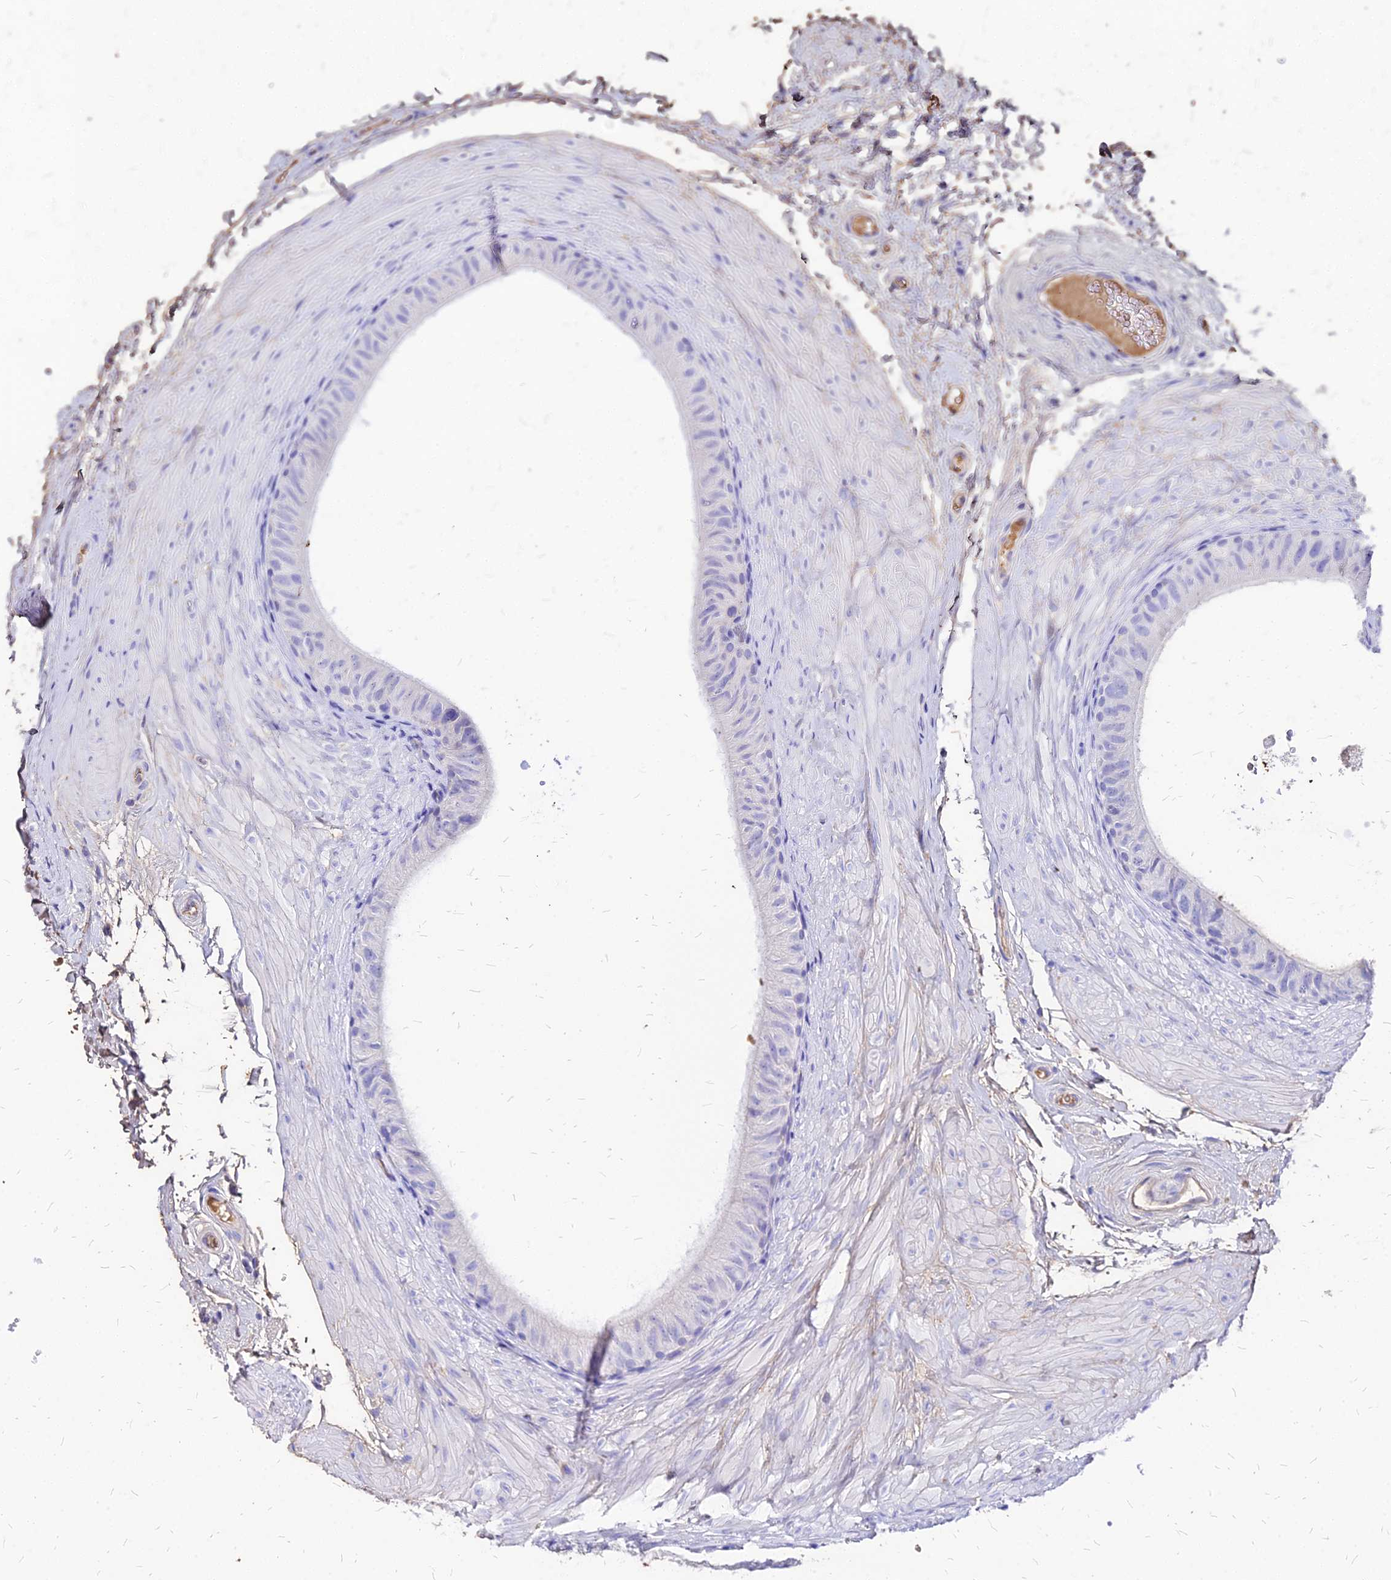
{"staining": {"intensity": "weak", "quantity": "<25%", "location": "cytoplasmic/membranous"}, "tissue": "epididymis", "cell_type": "Glandular cells", "image_type": "normal", "snomed": [{"axis": "morphology", "description": "Normal tissue, NOS"}, {"axis": "topography", "description": "Epididymis"}], "caption": "A high-resolution histopathology image shows immunohistochemistry (IHC) staining of unremarkable epididymis, which demonstrates no significant positivity in glandular cells. (DAB (3,3'-diaminobenzidine) immunohistochemistry with hematoxylin counter stain).", "gene": "NME5", "patient": {"sex": "male", "age": 49}}